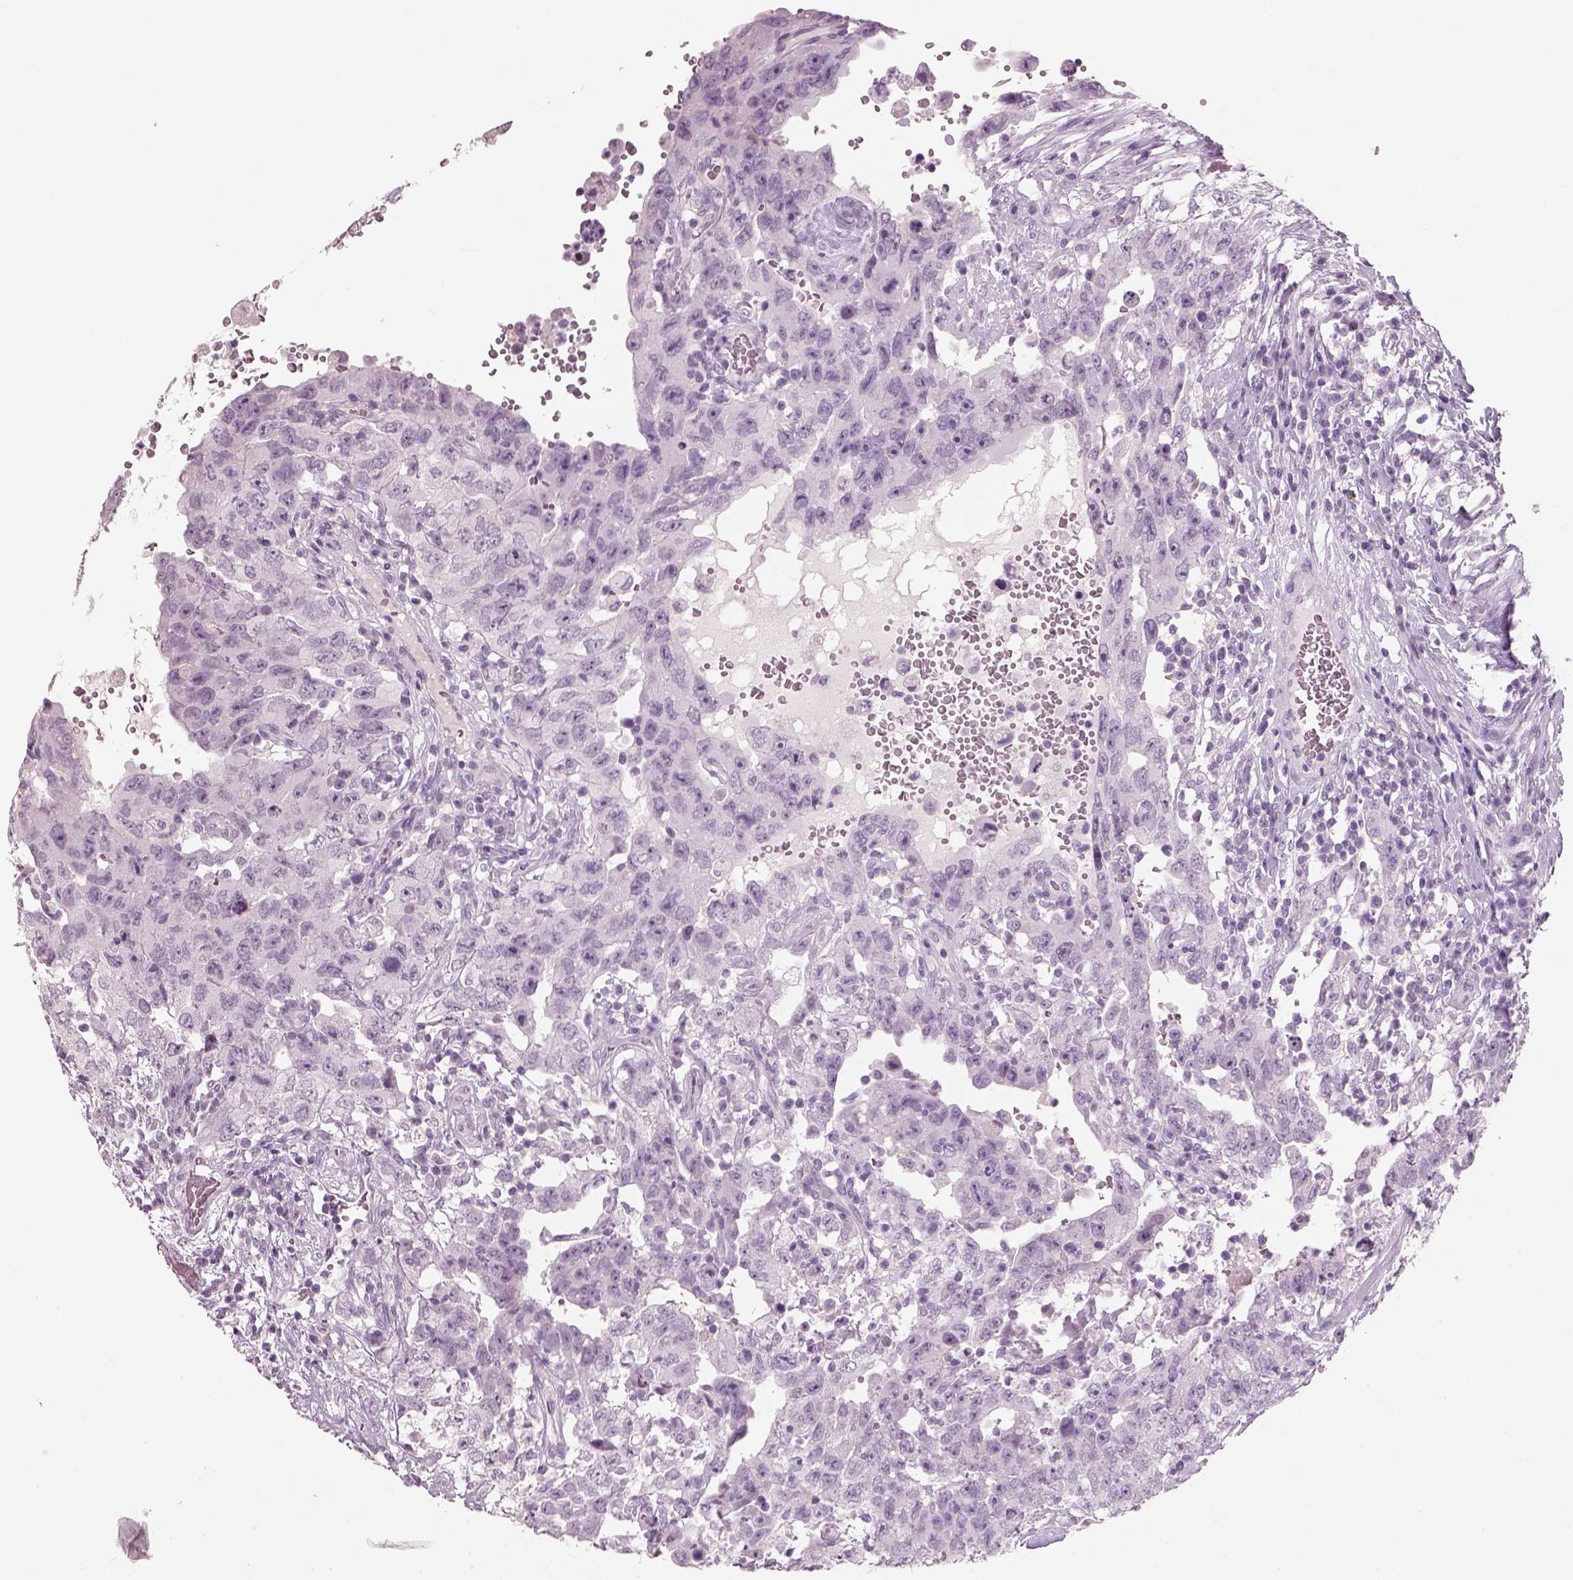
{"staining": {"intensity": "negative", "quantity": "none", "location": "none"}, "tissue": "testis cancer", "cell_type": "Tumor cells", "image_type": "cancer", "snomed": [{"axis": "morphology", "description": "Carcinoma, Embryonal, NOS"}, {"axis": "topography", "description": "Testis"}], "caption": "Immunohistochemical staining of testis embryonal carcinoma reveals no significant staining in tumor cells. The staining is performed using DAB (3,3'-diaminobenzidine) brown chromogen with nuclei counter-stained in using hematoxylin.", "gene": "SLC6A2", "patient": {"sex": "male", "age": 26}}